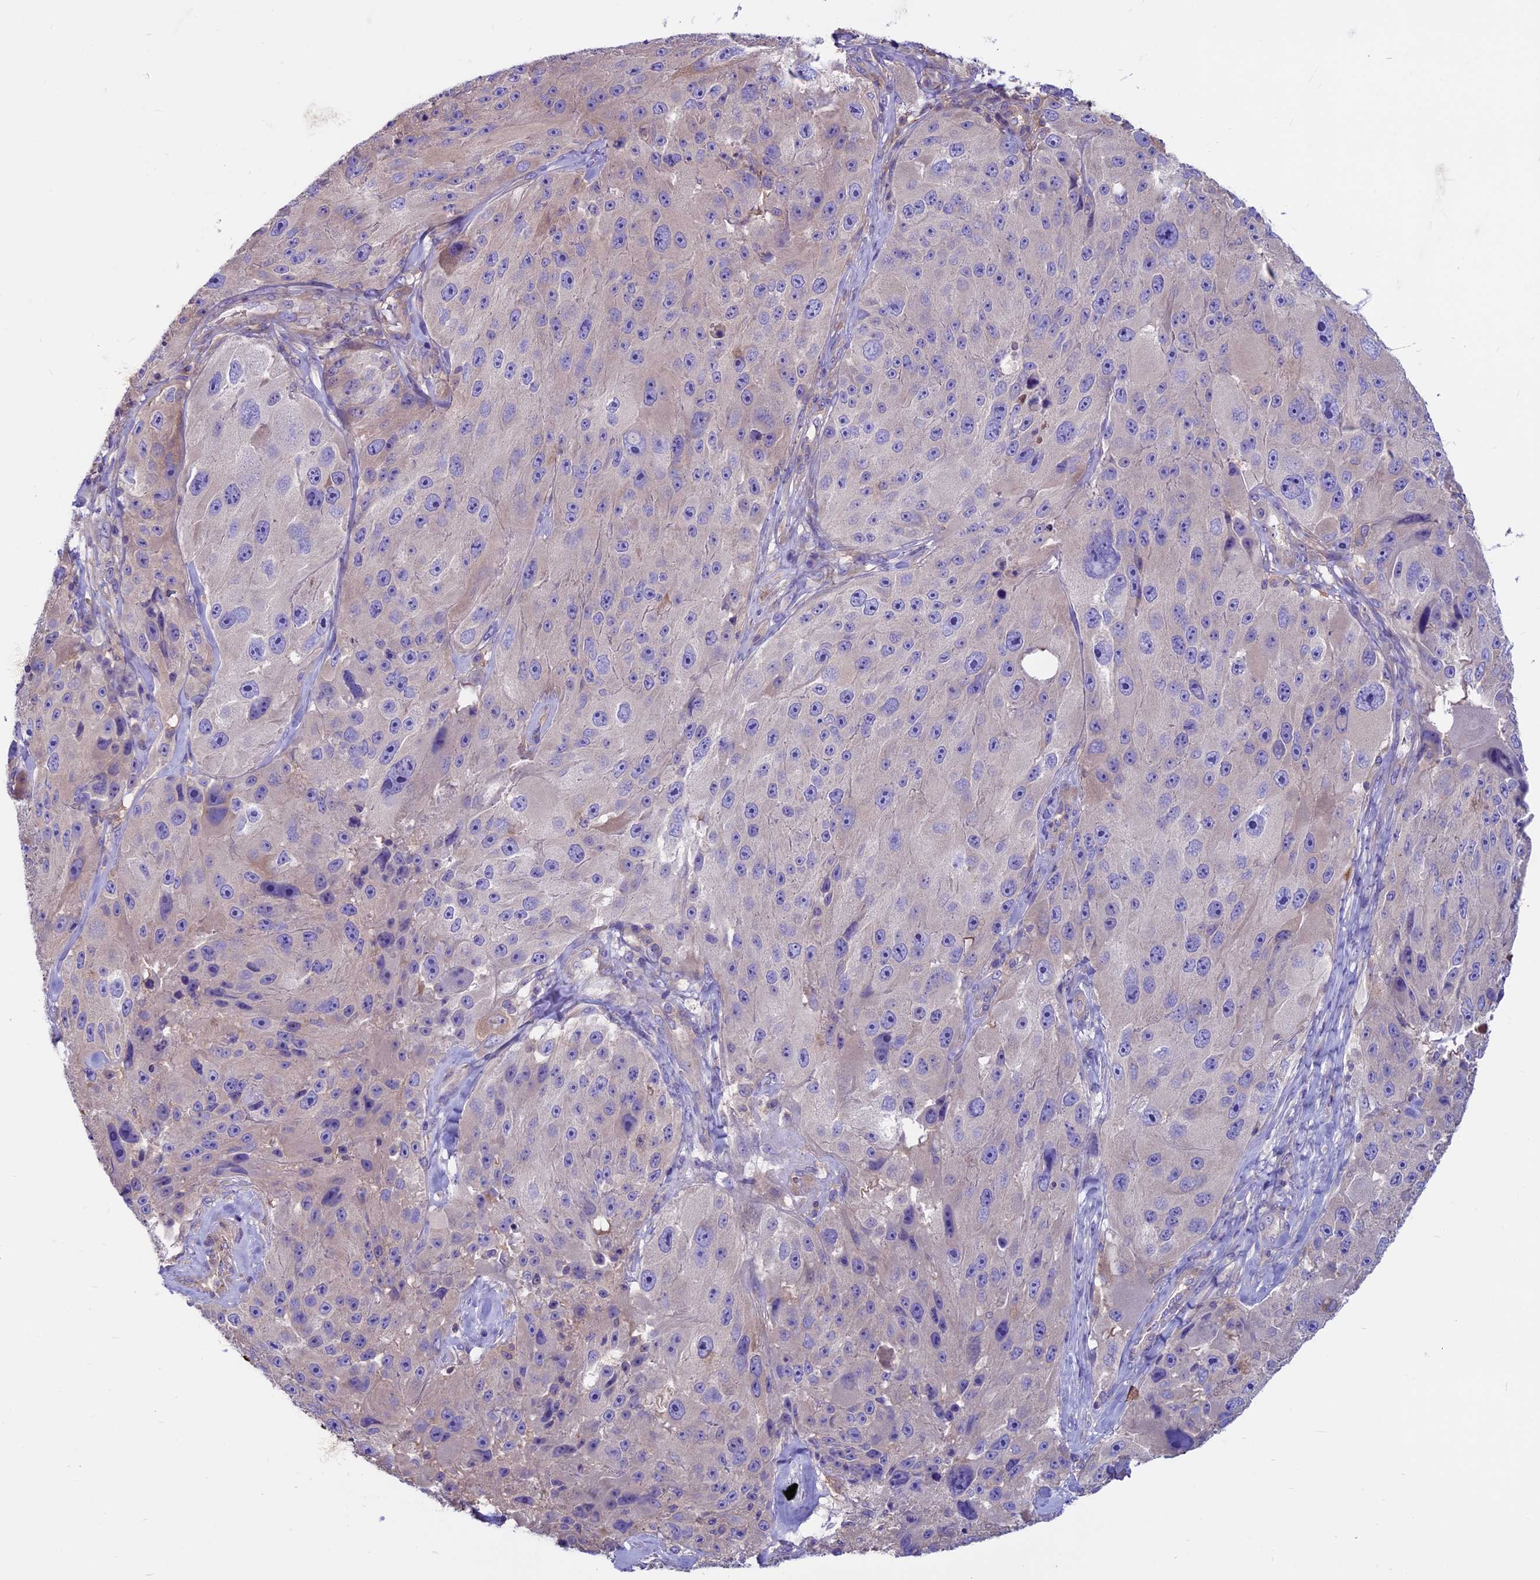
{"staining": {"intensity": "negative", "quantity": "none", "location": "none"}, "tissue": "melanoma", "cell_type": "Tumor cells", "image_type": "cancer", "snomed": [{"axis": "morphology", "description": "Malignant melanoma, Metastatic site"}, {"axis": "topography", "description": "Lymph node"}], "caption": "Tumor cells show no significant protein positivity in malignant melanoma (metastatic site).", "gene": "CDAN1", "patient": {"sex": "male", "age": 62}}